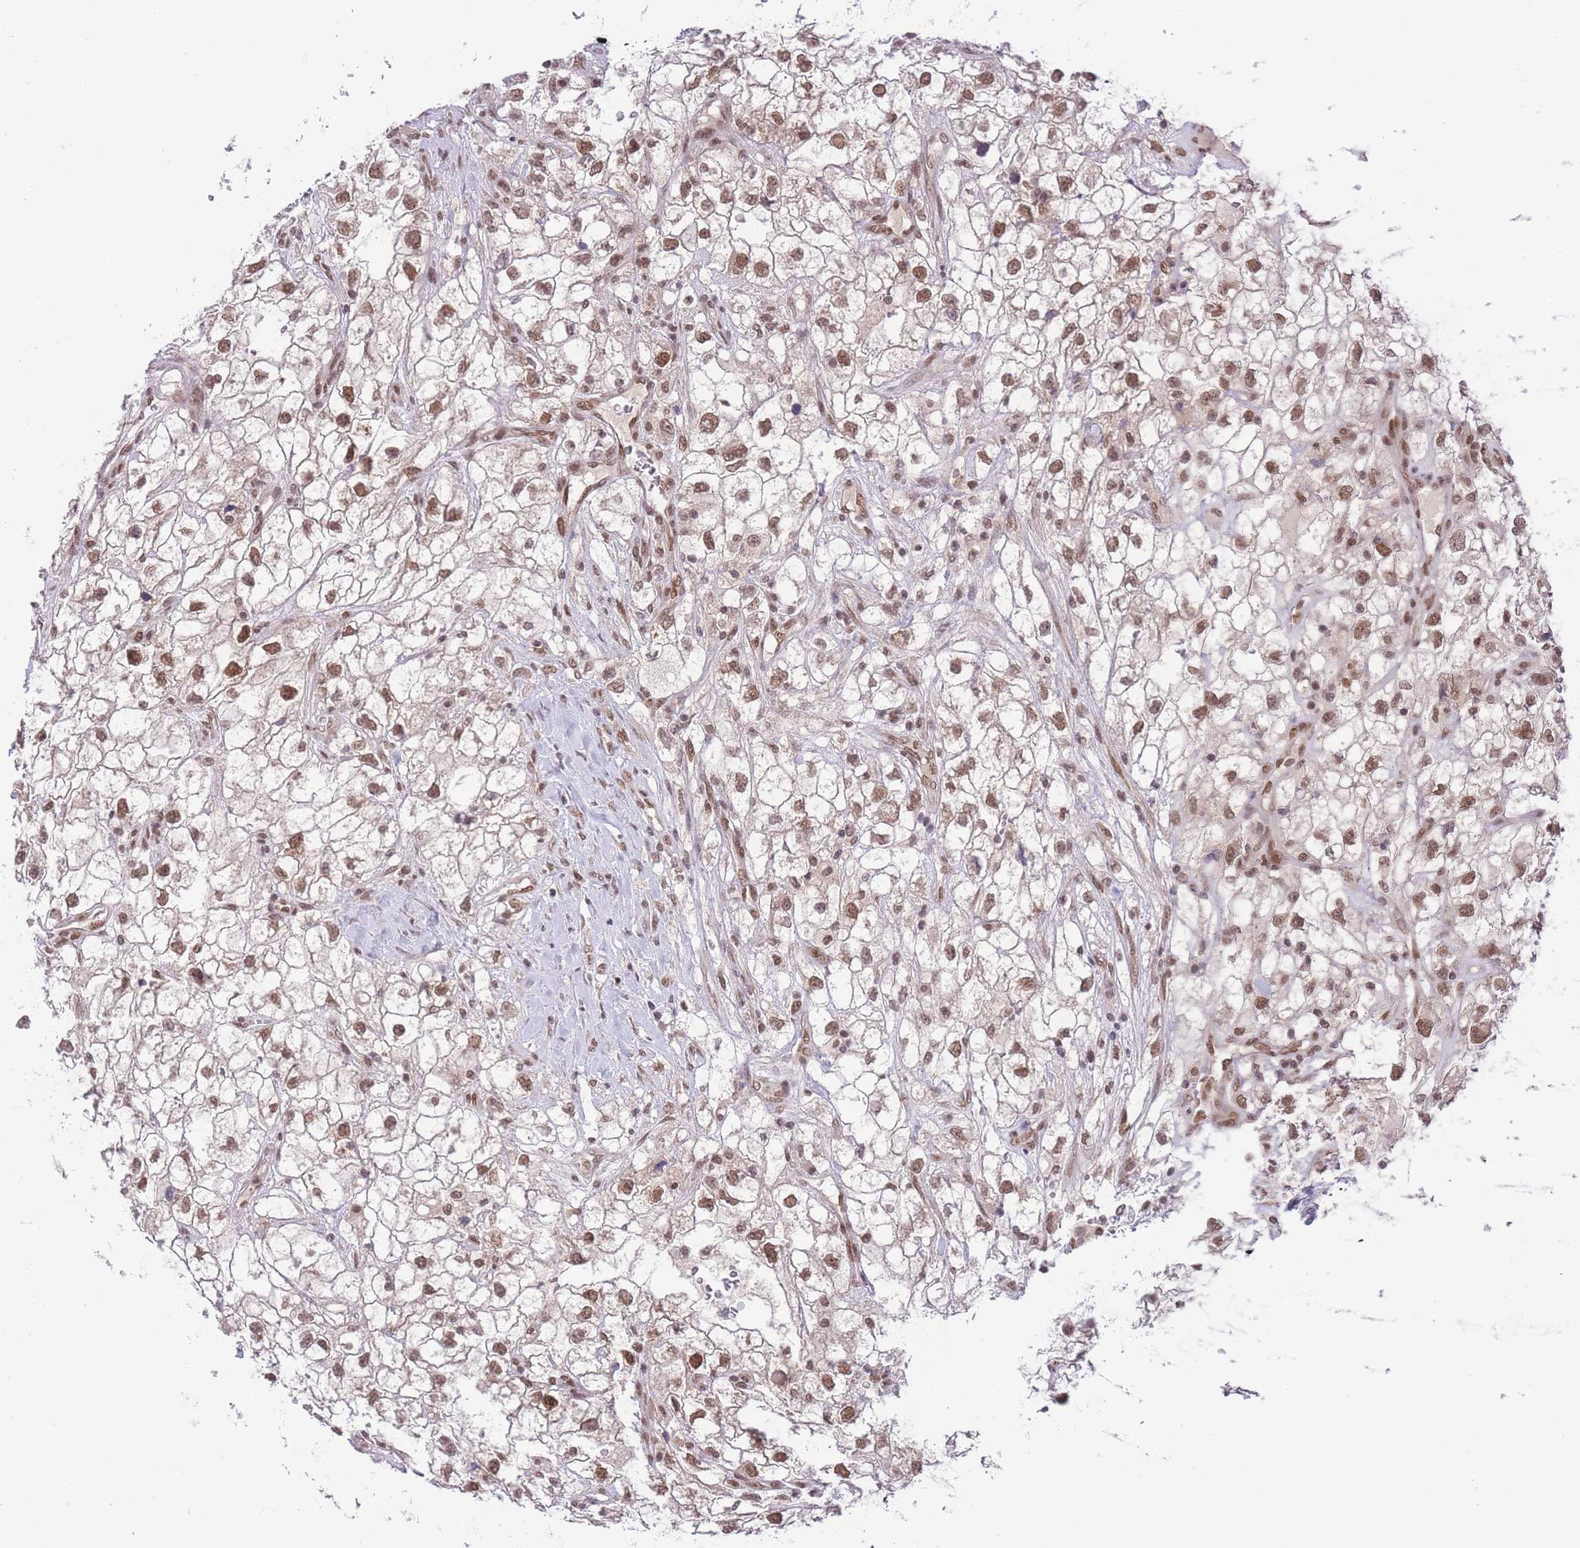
{"staining": {"intensity": "moderate", "quantity": ">75%", "location": "nuclear"}, "tissue": "renal cancer", "cell_type": "Tumor cells", "image_type": "cancer", "snomed": [{"axis": "morphology", "description": "Adenocarcinoma, NOS"}, {"axis": "topography", "description": "Kidney"}], "caption": "A histopathology image of human renal adenocarcinoma stained for a protein demonstrates moderate nuclear brown staining in tumor cells. The protein of interest is shown in brown color, while the nuclei are stained blue.", "gene": "TMED3", "patient": {"sex": "male", "age": 59}}